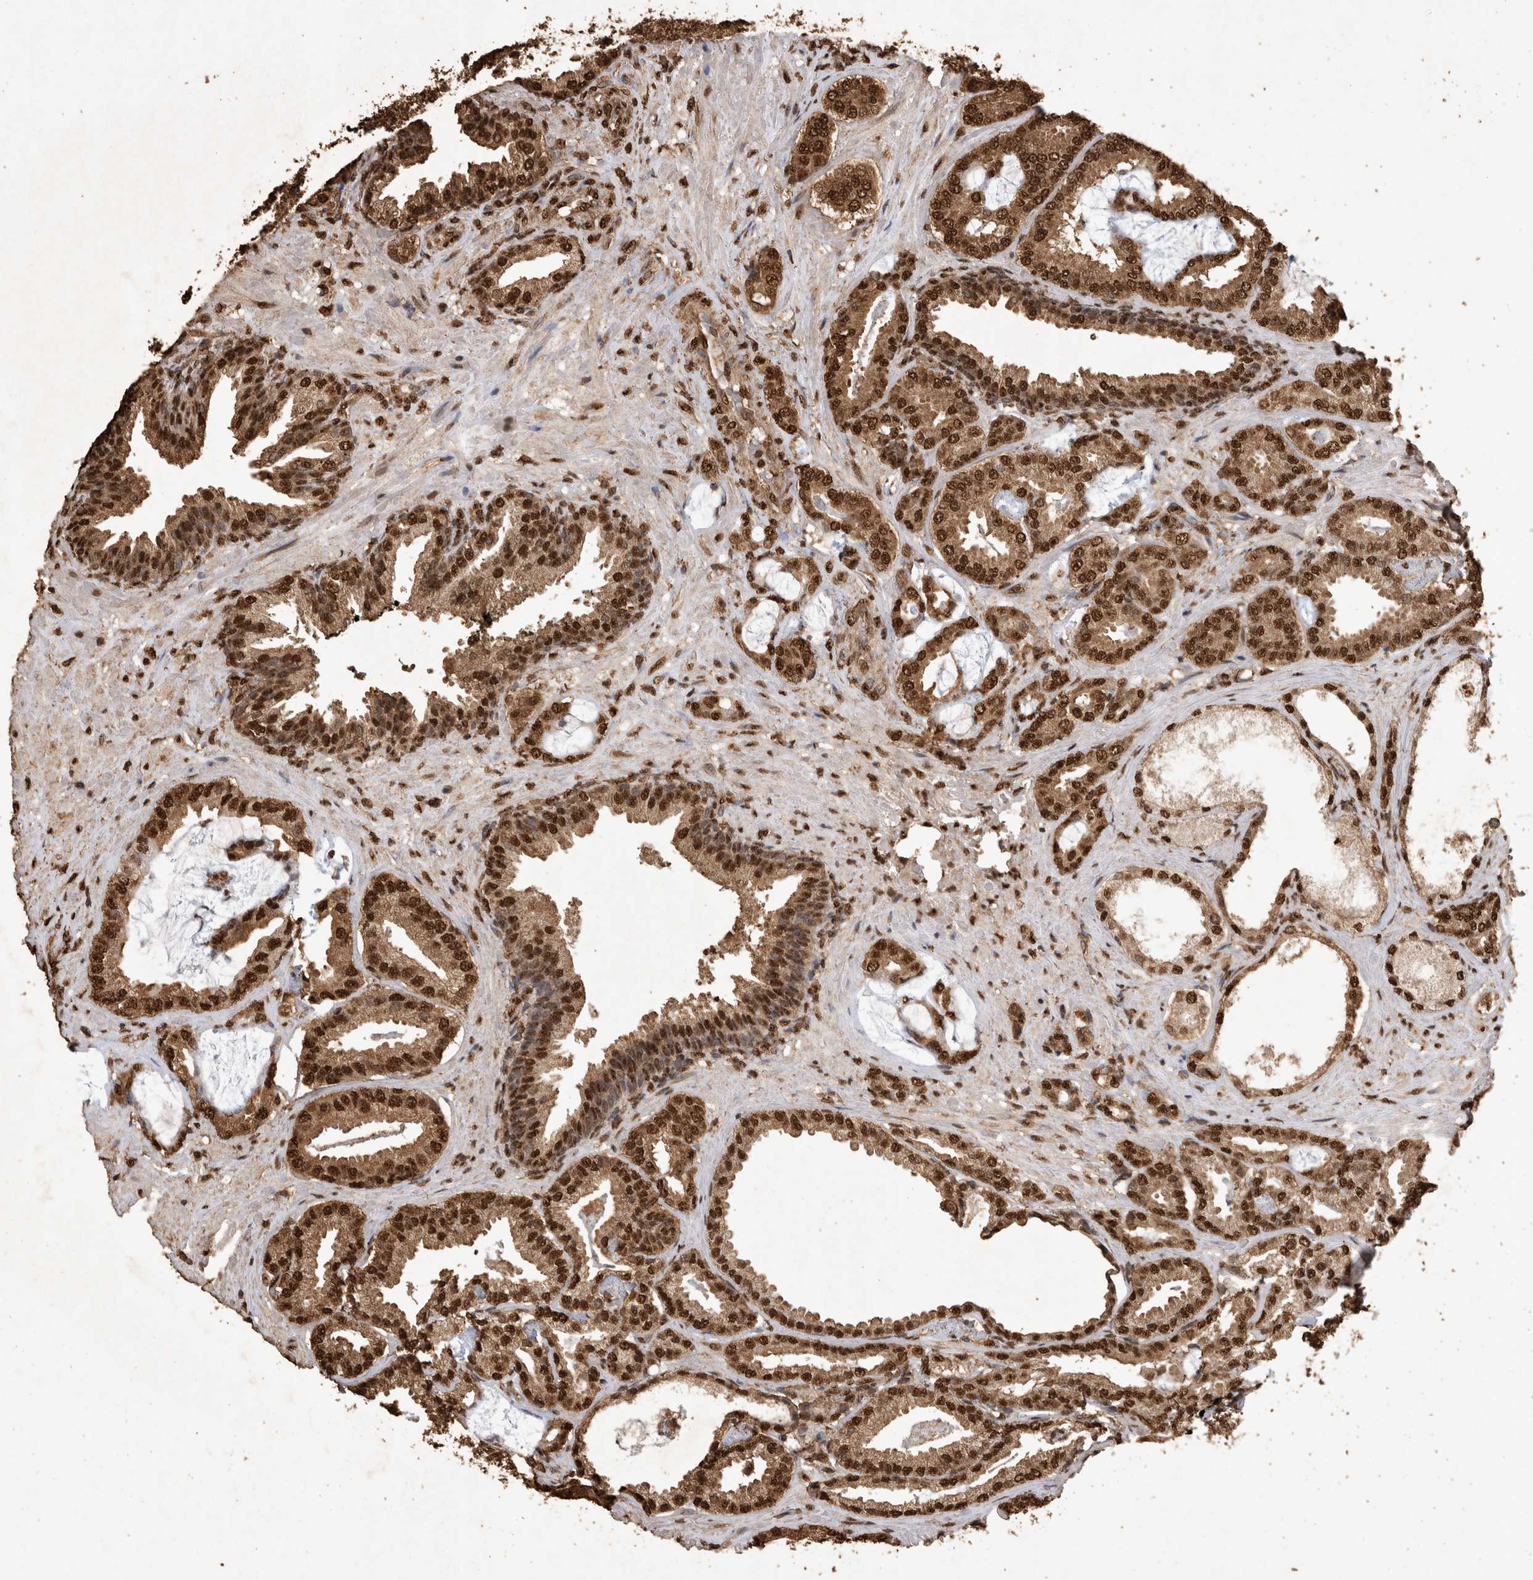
{"staining": {"intensity": "strong", "quantity": ">75%", "location": "cytoplasmic/membranous,nuclear"}, "tissue": "prostate cancer", "cell_type": "Tumor cells", "image_type": "cancer", "snomed": [{"axis": "morphology", "description": "Adenocarcinoma, Low grade"}, {"axis": "topography", "description": "Prostate"}], "caption": "Protein expression analysis of human prostate adenocarcinoma (low-grade) reveals strong cytoplasmic/membranous and nuclear positivity in approximately >75% of tumor cells. (DAB IHC, brown staining for protein, blue staining for nuclei).", "gene": "OAS2", "patient": {"sex": "male", "age": 71}}